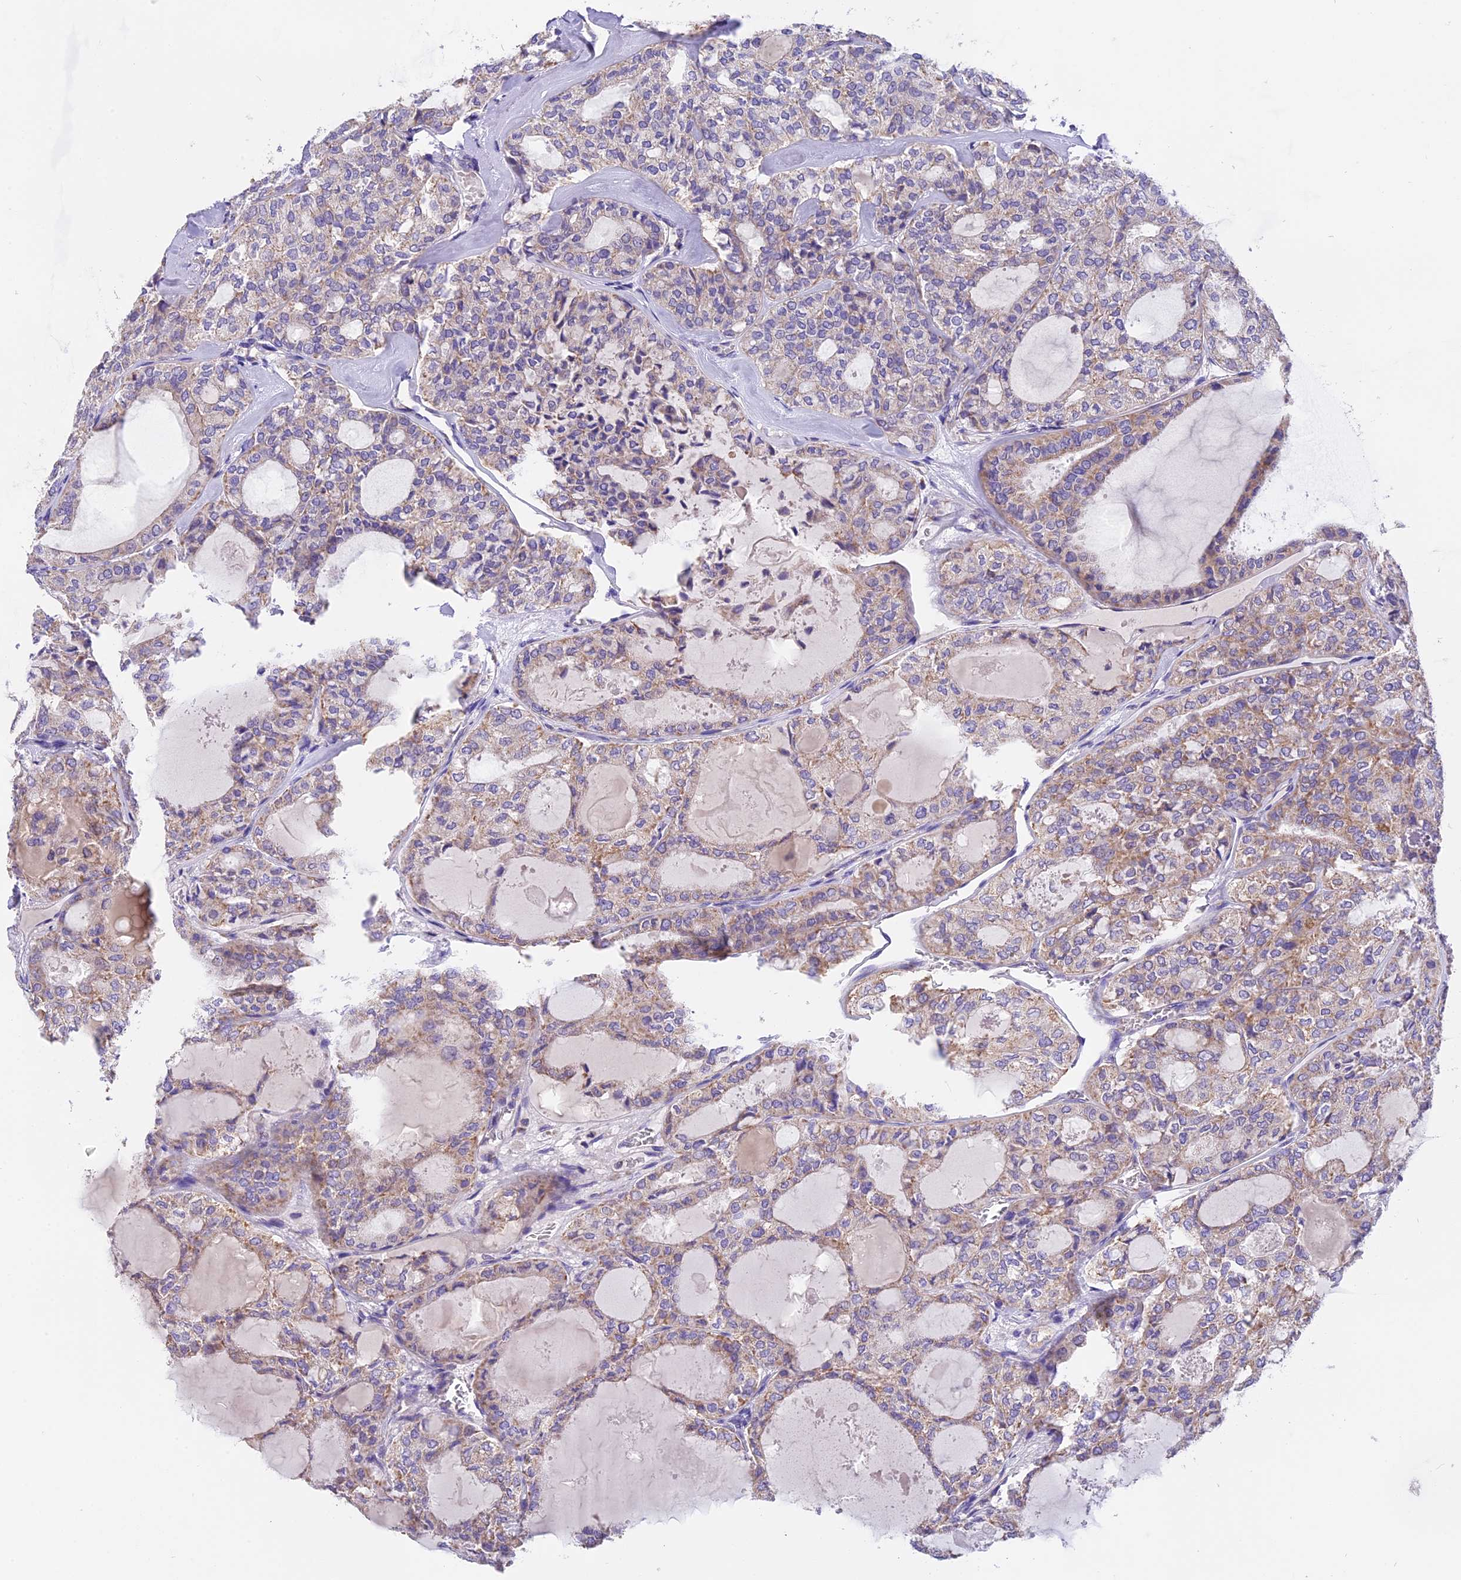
{"staining": {"intensity": "weak", "quantity": "25%-75%", "location": "cytoplasmic/membranous"}, "tissue": "thyroid cancer", "cell_type": "Tumor cells", "image_type": "cancer", "snomed": [{"axis": "morphology", "description": "Follicular adenoma carcinoma, NOS"}, {"axis": "topography", "description": "Thyroid gland"}], "caption": "Thyroid follicular adenoma carcinoma was stained to show a protein in brown. There is low levels of weak cytoplasmic/membranous staining in approximately 25%-75% of tumor cells. The protein of interest is stained brown, and the nuclei are stained in blue (DAB (3,3'-diaminobenzidine) IHC with brightfield microscopy, high magnification).", "gene": "MGME1", "patient": {"sex": "male", "age": 75}}